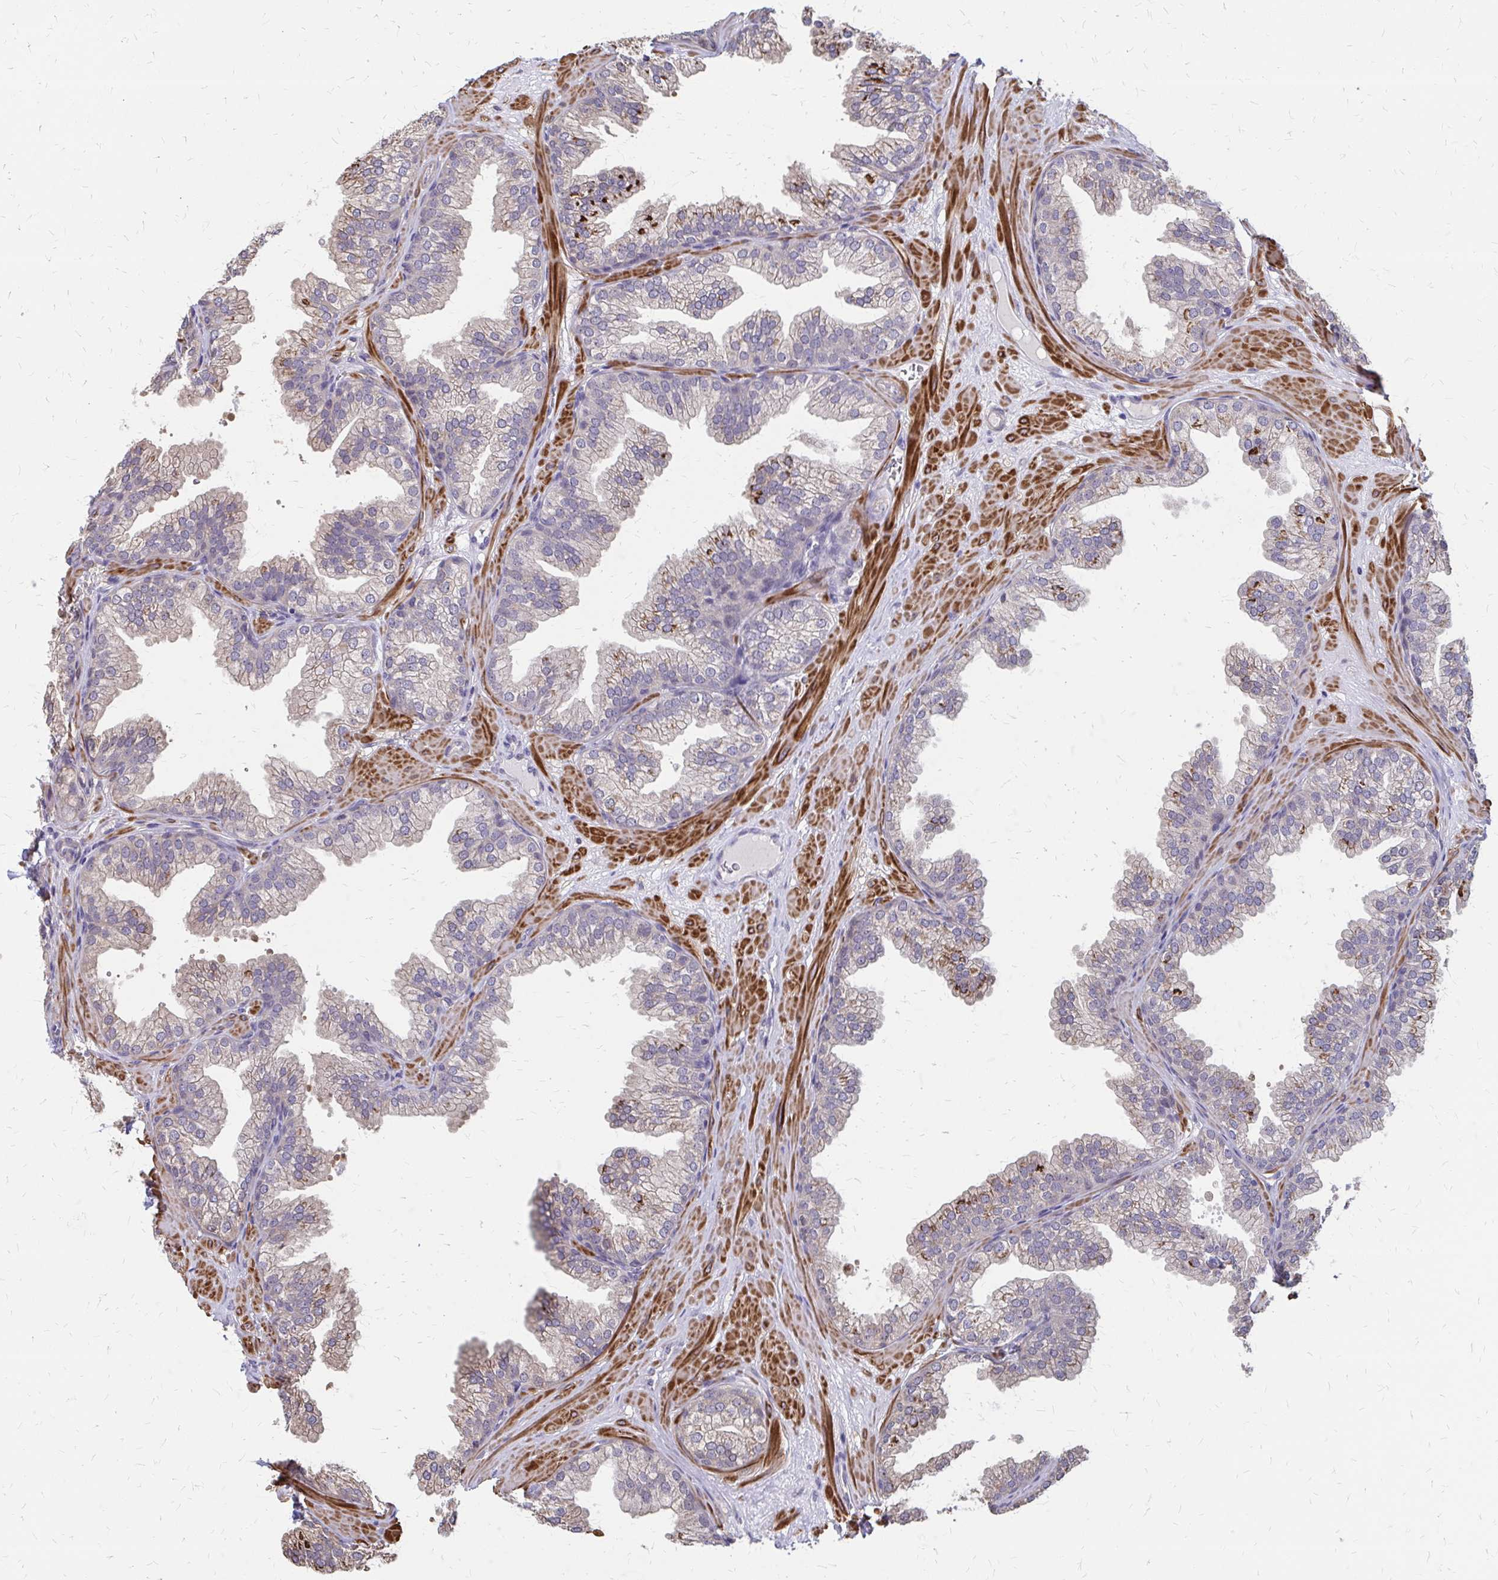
{"staining": {"intensity": "strong", "quantity": "25%-75%", "location": "cytoplasmic/membranous"}, "tissue": "prostate", "cell_type": "Glandular cells", "image_type": "normal", "snomed": [{"axis": "morphology", "description": "Normal tissue, NOS"}, {"axis": "topography", "description": "Prostate"}], "caption": "Immunohistochemical staining of benign human prostate exhibits high levels of strong cytoplasmic/membranous staining in about 25%-75% of glandular cells. The protein is shown in brown color, while the nuclei are stained blue.", "gene": "IFI44L", "patient": {"sex": "male", "age": 37}}